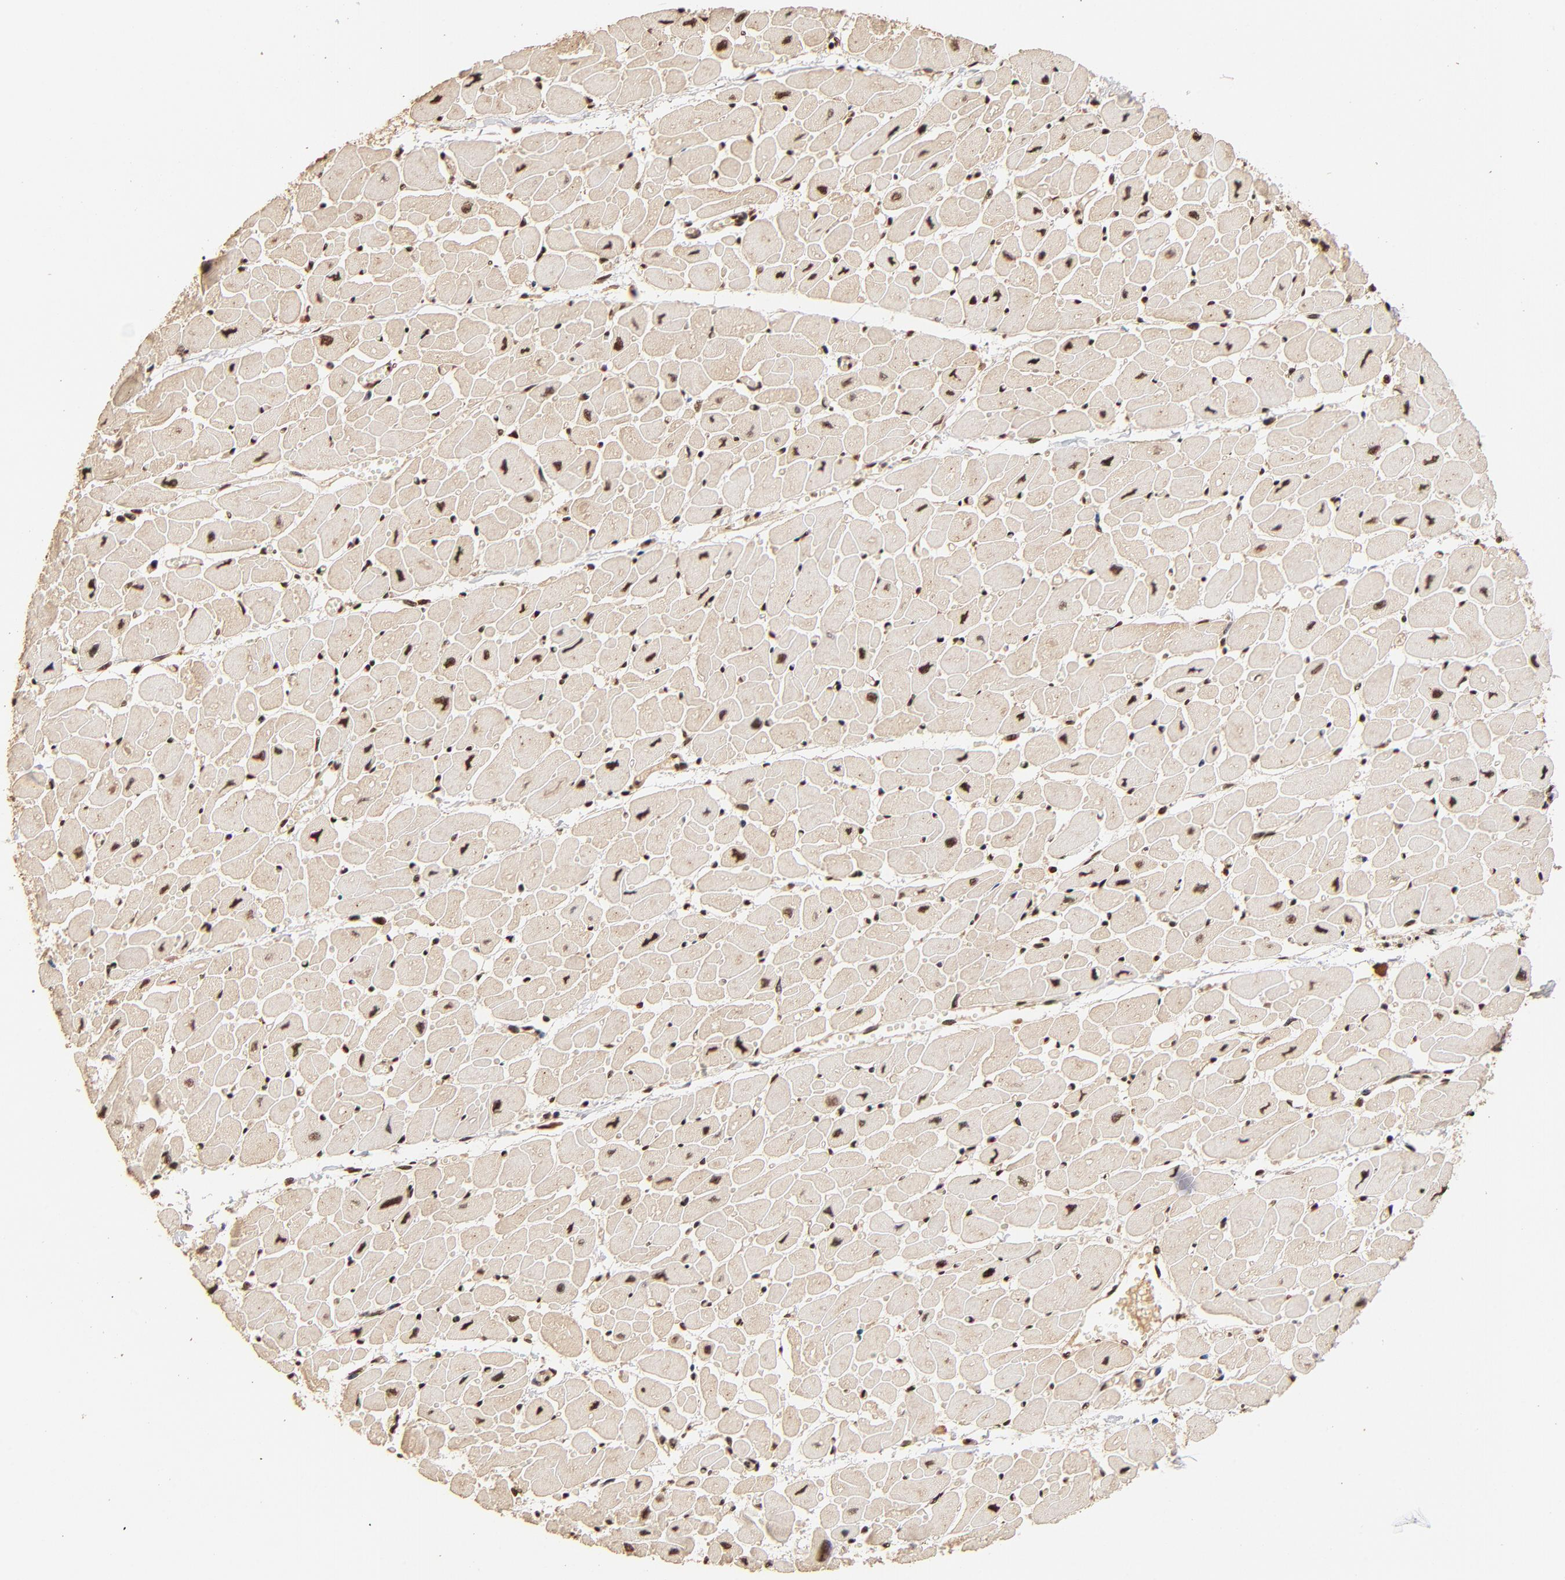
{"staining": {"intensity": "strong", "quantity": ">75%", "location": "nuclear"}, "tissue": "heart muscle", "cell_type": "Cardiomyocytes", "image_type": "normal", "snomed": [{"axis": "morphology", "description": "Normal tissue, NOS"}, {"axis": "topography", "description": "Heart"}], "caption": "Cardiomyocytes reveal strong nuclear positivity in approximately >75% of cells in unremarkable heart muscle. The protein of interest is stained brown, and the nuclei are stained in blue (DAB (3,3'-diaminobenzidine) IHC with brightfield microscopy, high magnification).", "gene": "MED12", "patient": {"sex": "female", "age": 54}}